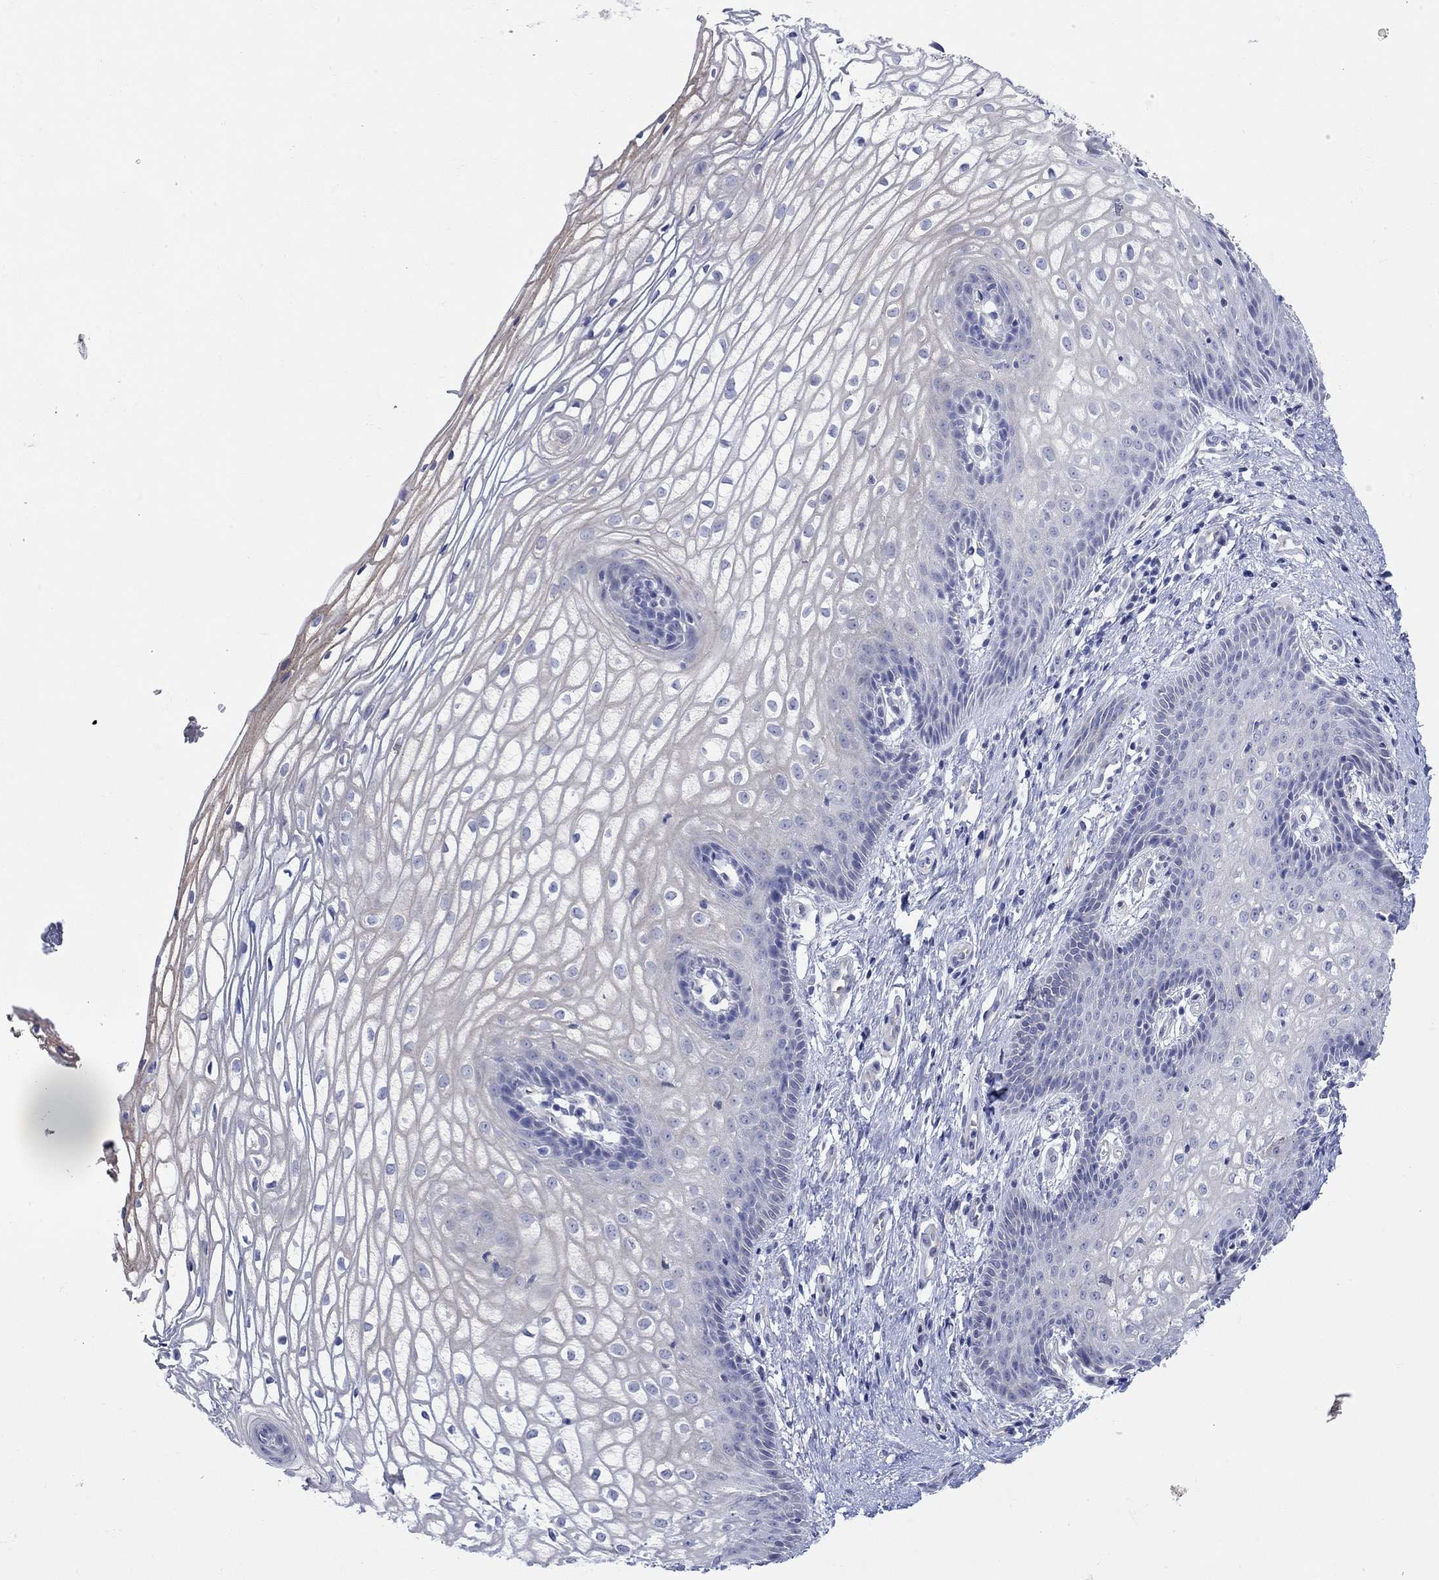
{"staining": {"intensity": "negative", "quantity": "none", "location": "none"}, "tissue": "vagina", "cell_type": "Squamous epithelial cells", "image_type": "normal", "snomed": [{"axis": "morphology", "description": "Normal tissue, NOS"}, {"axis": "topography", "description": "Vagina"}], "caption": "High magnification brightfield microscopy of unremarkable vagina stained with DAB (brown) and counterstained with hematoxylin (blue): squamous epithelial cells show no significant expression. (Immunohistochemistry (ihc), brightfield microscopy, high magnification).", "gene": "KRT222", "patient": {"sex": "female", "age": 34}}